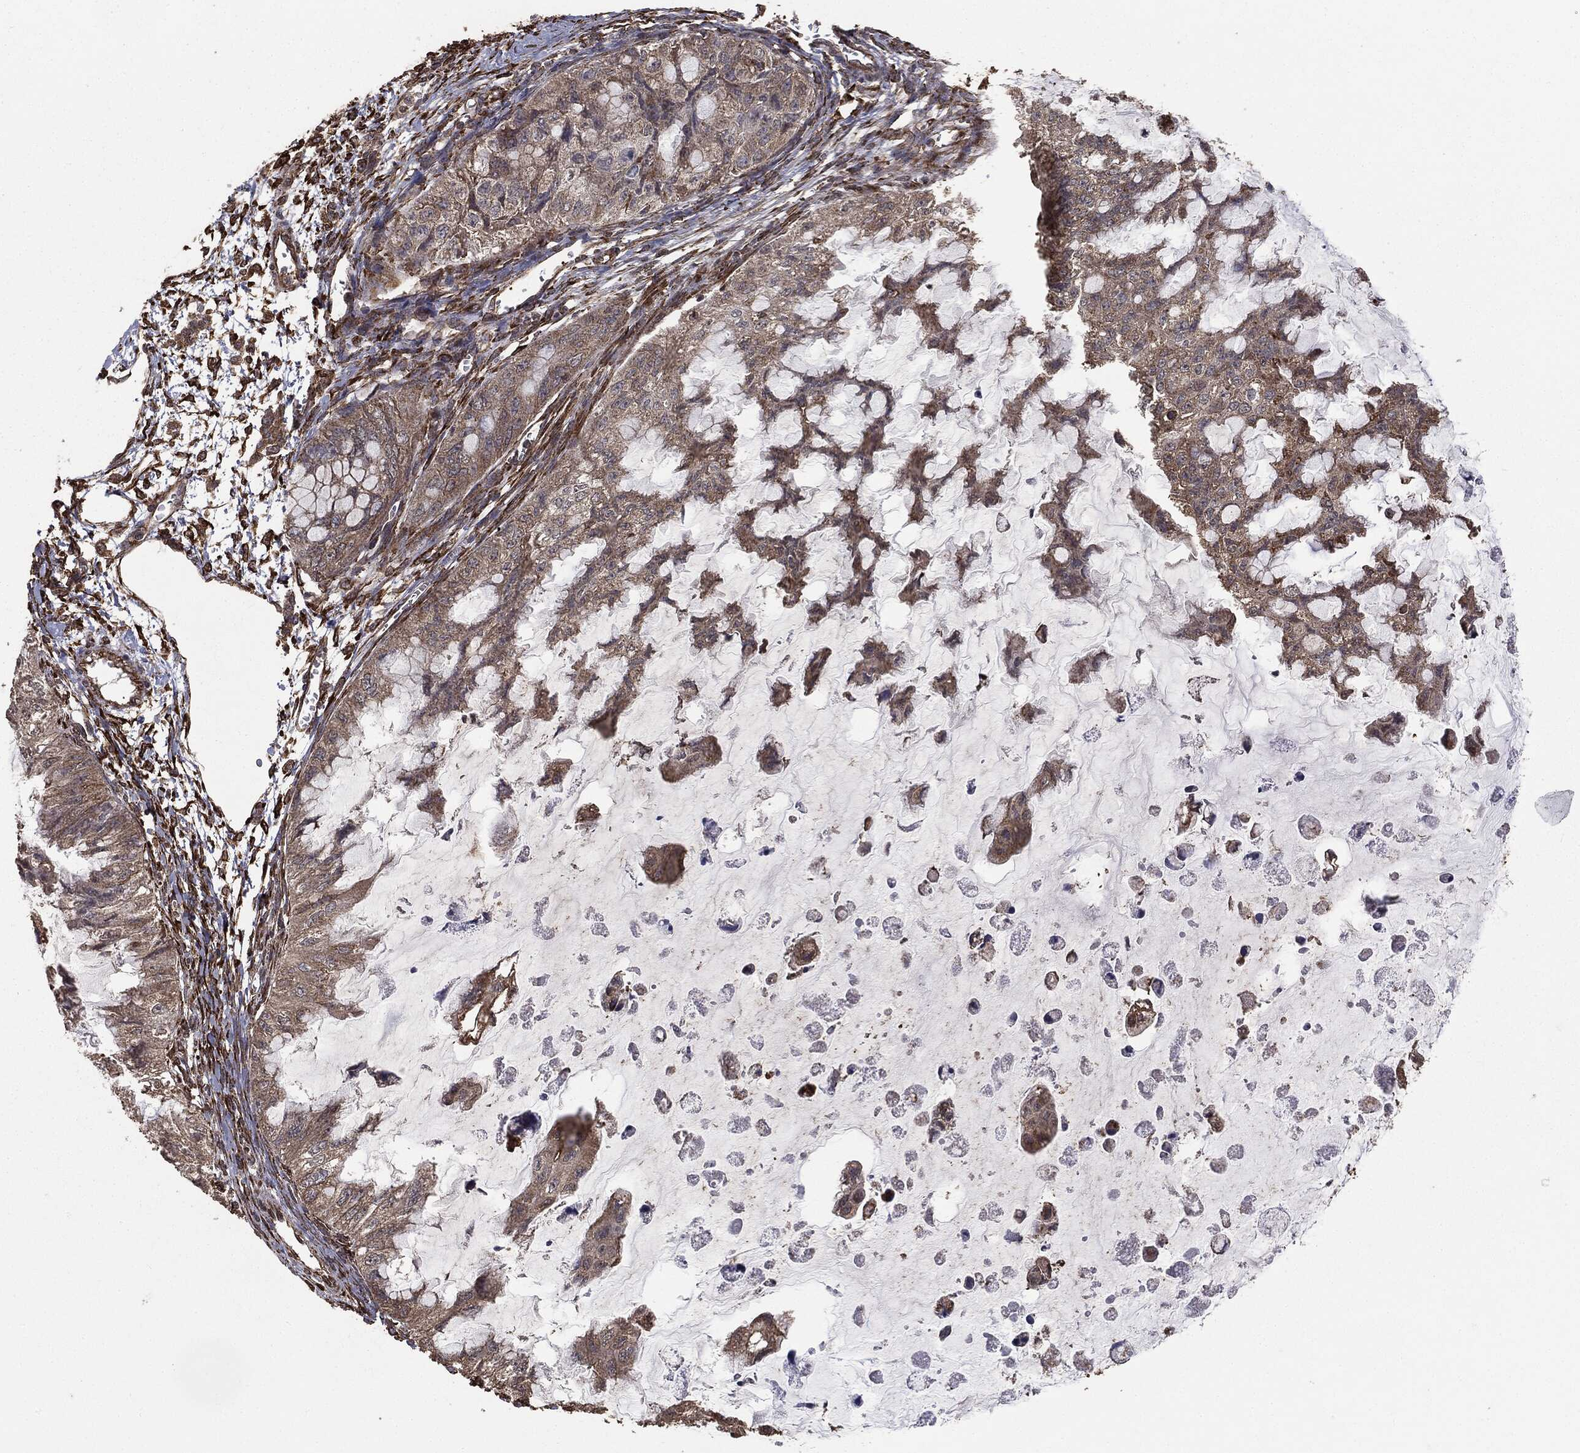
{"staining": {"intensity": "negative", "quantity": "none", "location": "none"}, "tissue": "ovarian cancer", "cell_type": "Tumor cells", "image_type": "cancer", "snomed": [{"axis": "morphology", "description": "Cystadenocarcinoma, mucinous, NOS"}, {"axis": "topography", "description": "Ovary"}], "caption": "Immunohistochemistry histopathology image of neoplastic tissue: ovarian cancer (mucinous cystadenocarcinoma) stained with DAB shows no significant protein expression in tumor cells. The staining is performed using DAB (3,3'-diaminobenzidine) brown chromogen with nuclei counter-stained in using hematoxylin.", "gene": "MTOR", "patient": {"sex": "female", "age": 72}}